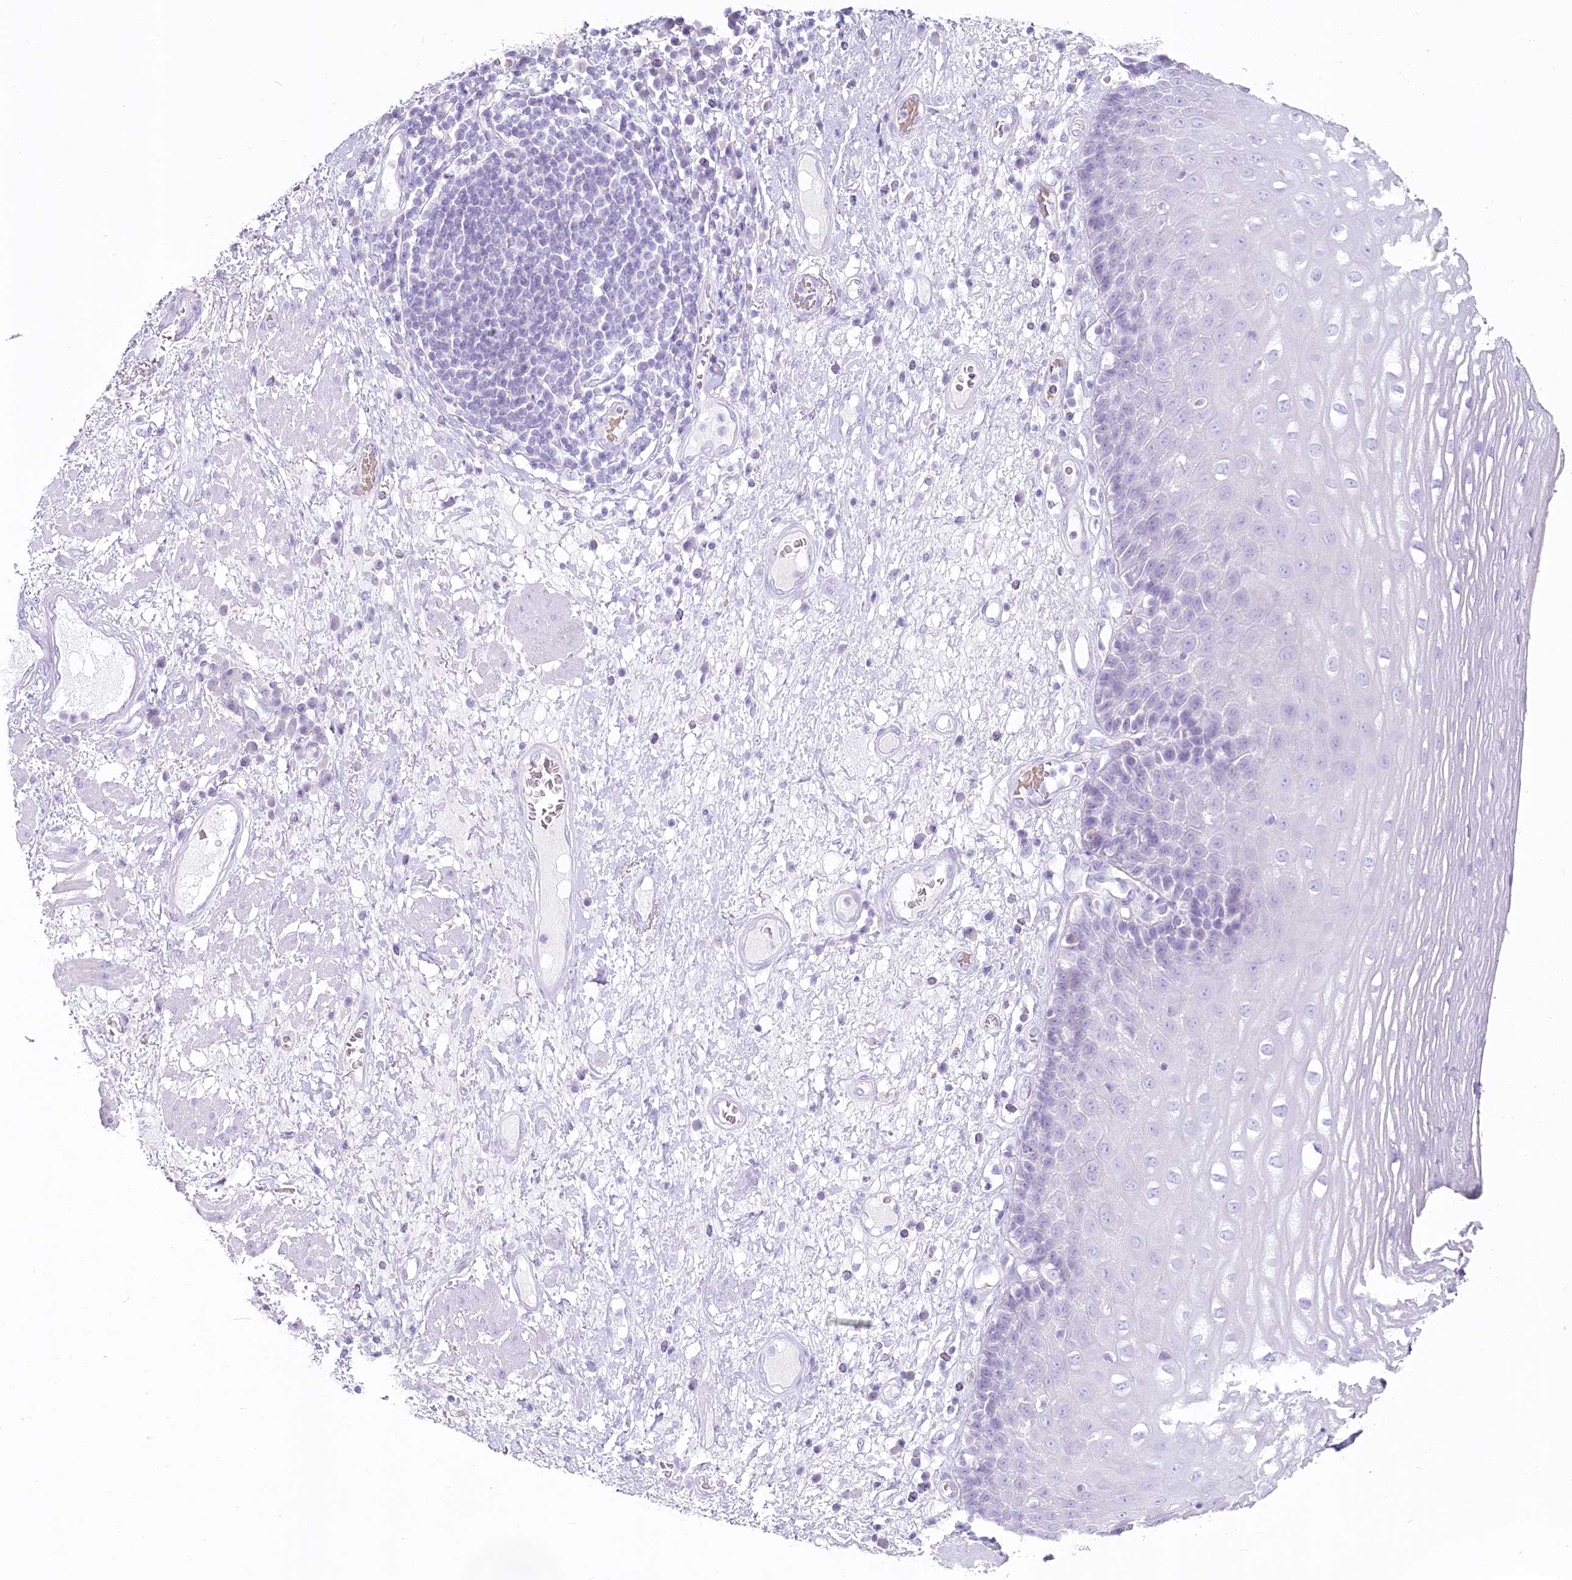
{"staining": {"intensity": "negative", "quantity": "none", "location": "none"}, "tissue": "esophagus", "cell_type": "Squamous epithelial cells", "image_type": "normal", "snomed": [{"axis": "morphology", "description": "Normal tissue, NOS"}, {"axis": "morphology", "description": "Adenocarcinoma, NOS"}, {"axis": "topography", "description": "Esophagus"}], "caption": "Normal esophagus was stained to show a protein in brown. There is no significant expression in squamous epithelial cells. (Brightfield microscopy of DAB (3,3'-diaminobenzidine) immunohistochemistry at high magnification).", "gene": "IFIT5", "patient": {"sex": "male", "age": 62}}